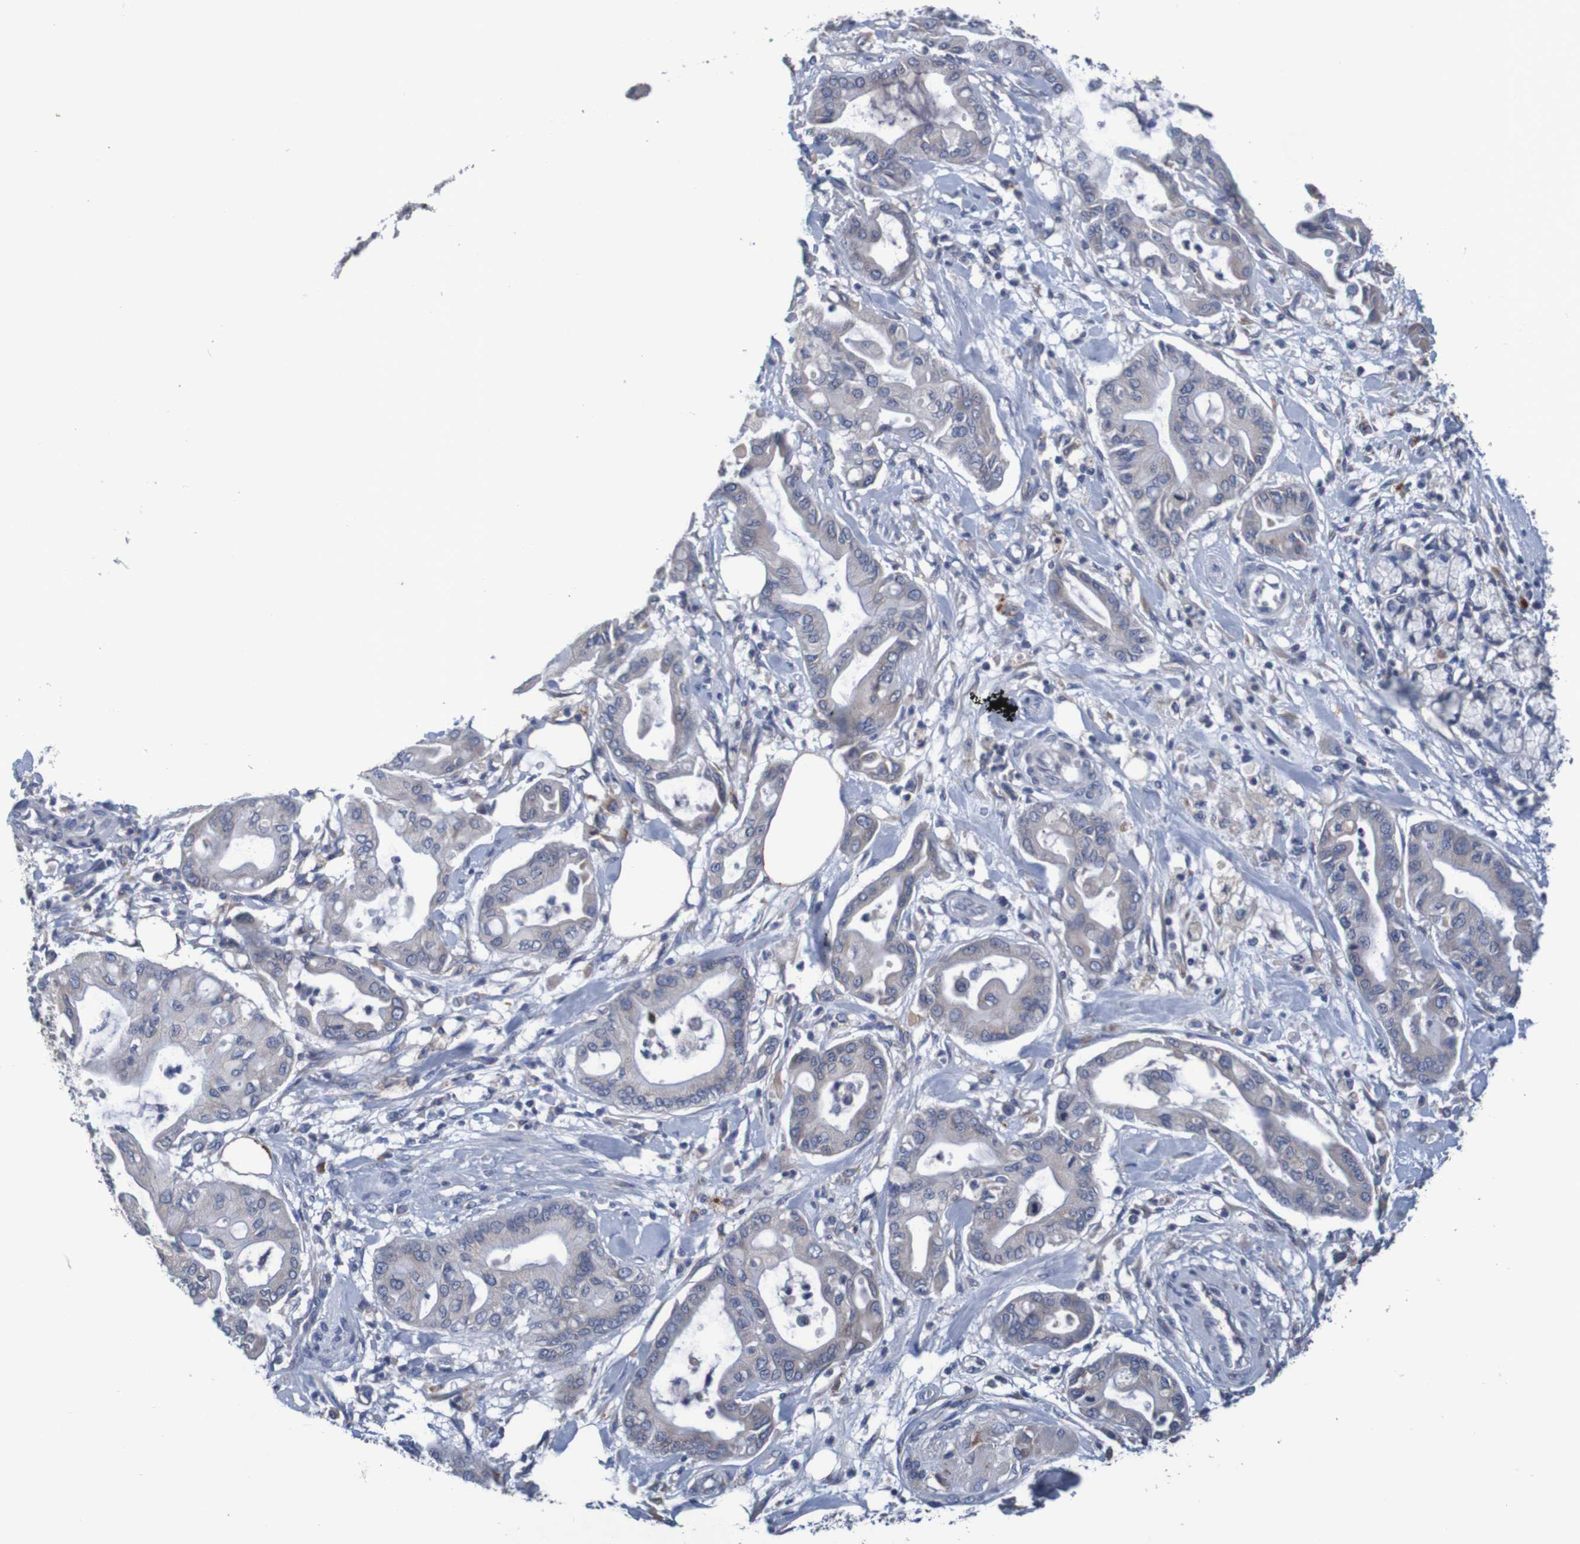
{"staining": {"intensity": "weak", "quantity": "<25%", "location": "cytoplasmic/membranous"}, "tissue": "pancreatic cancer", "cell_type": "Tumor cells", "image_type": "cancer", "snomed": [{"axis": "morphology", "description": "Adenocarcinoma, NOS"}, {"axis": "morphology", "description": "Adenocarcinoma, metastatic, NOS"}, {"axis": "topography", "description": "Lymph node"}, {"axis": "topography", "description": "Pancreas"}, {"axis": "topography", "description": "Duodenum"}], "caption": "The photomicrograph exhibits no staining of tumor cells in pancreatic cancer (metastatic adenocarcinoma).", "gene": "LTA", "patient": {"sex": "female", "age": 64}}